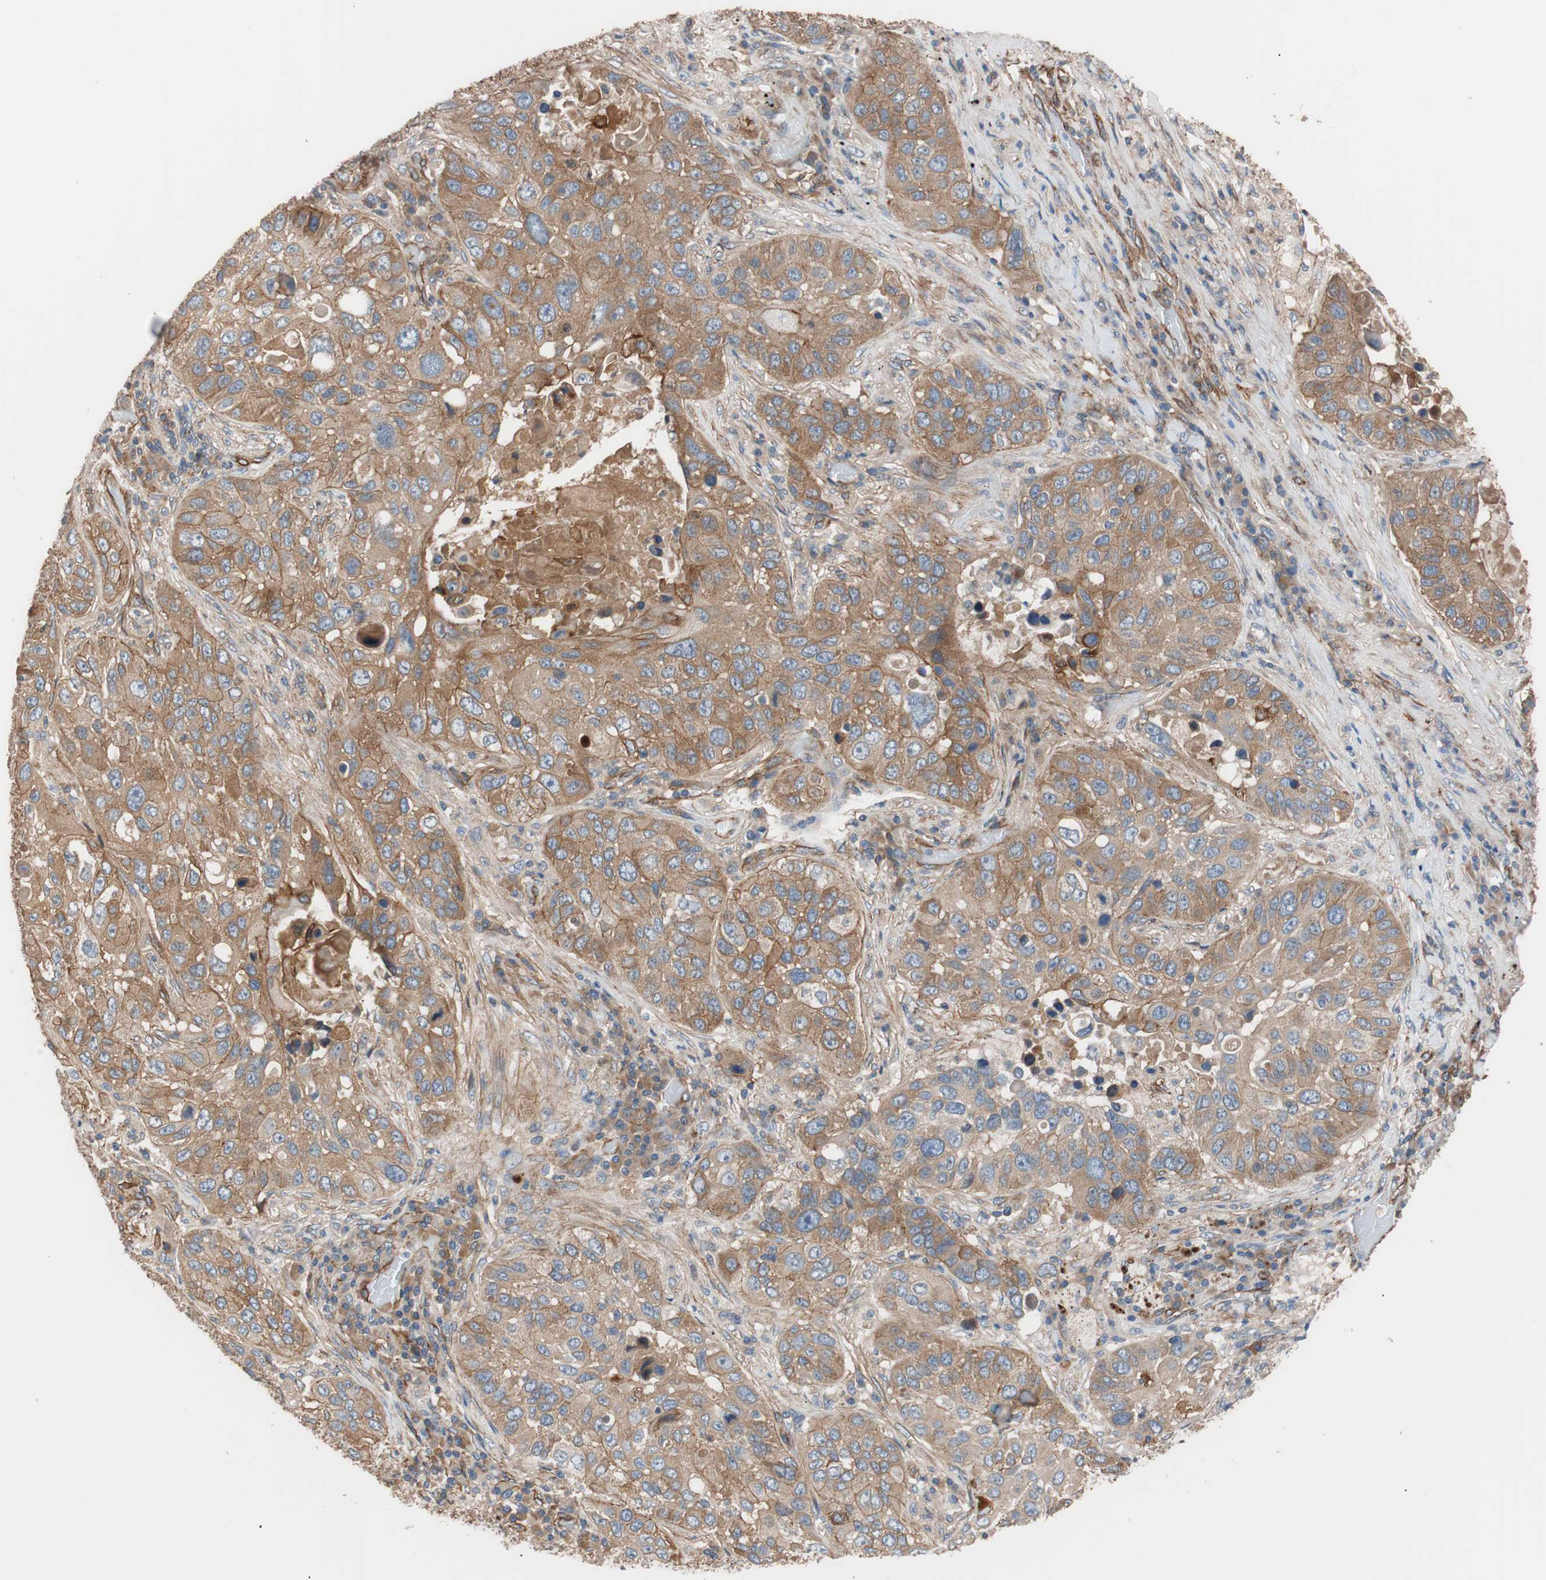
{"staining": {"intensity": "moderate", "quantity": ">75%", "location": "cytoplasmic/membranous"}, "tissue": "lung cancer", "cell_type": "Tumor cells", "image_type": "cancer", "snomed": [{"axis": "morphology", "description": "Squamous cell carcinoma, NOS"}, {"axis": "topography", "description": "Lung"}], "caption": "This is a photomicrograph of immunohistochemistry staining of lung cancer, which shows moderate positivity in the cytoplasmic/membranous of tumor cells.", "gene": "SPINT1", "patient": {"sex": "male", "age": 57}}